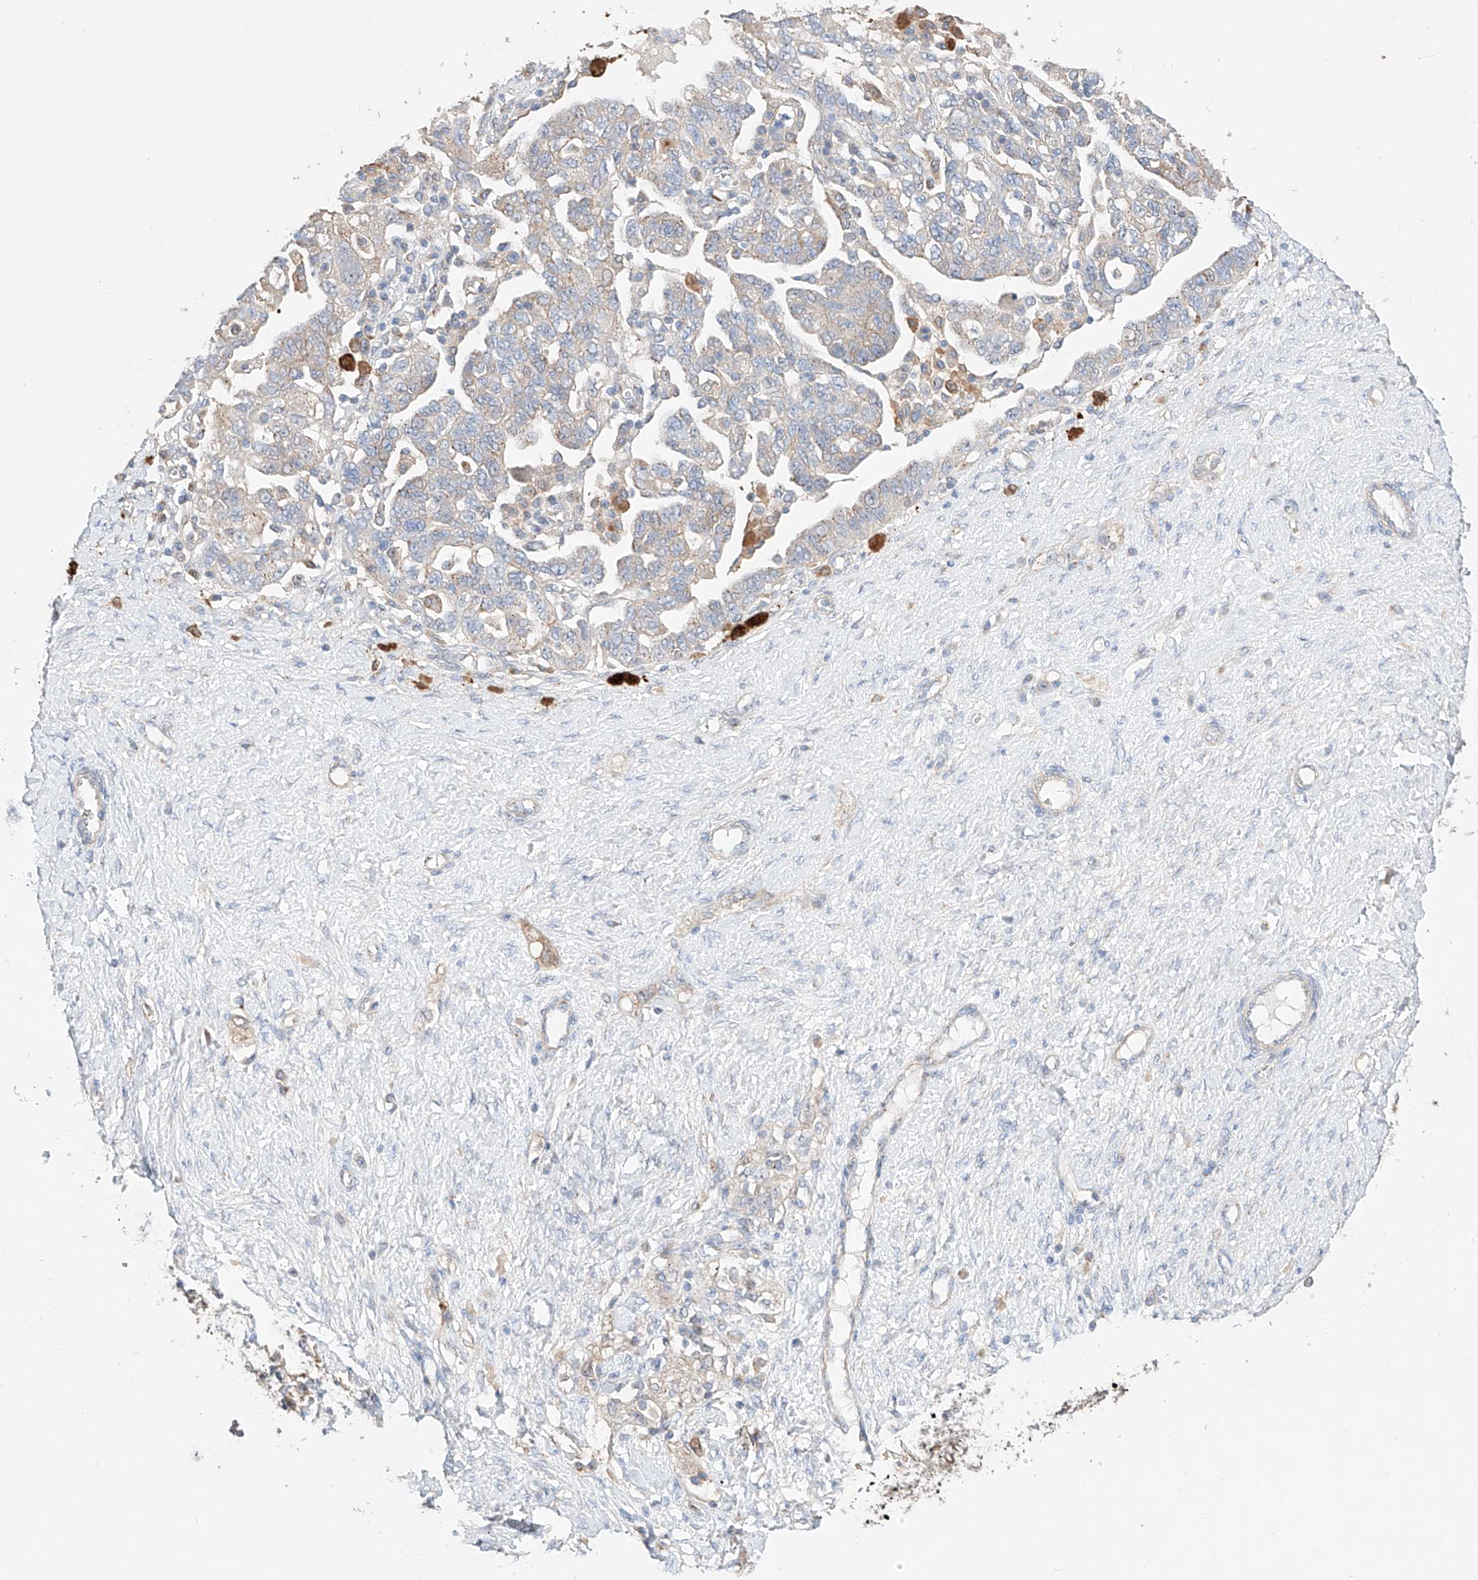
{"staining": {"intensity": "negative", "quantity": "none", "location": "none"}, "tissue": "ovarian cancer", "cell_type": "Tumor cells", "image_type": "cancer", "snomed": [{"axis": "morphology", "description": "Carcinoma, NOS"}, {"axis": "morphology", "description": "Cystadenocarcinoma, serous, NOS"}, {"axis": "topography", "description": "Ovary"}], "caption": "Micrograph shows no protein staining in tumor cells of serous cystadenocarcinoma (ovarian) tissue.", "gene": "MOSPD1", "patient": {"sex": "female", "age": 69}}